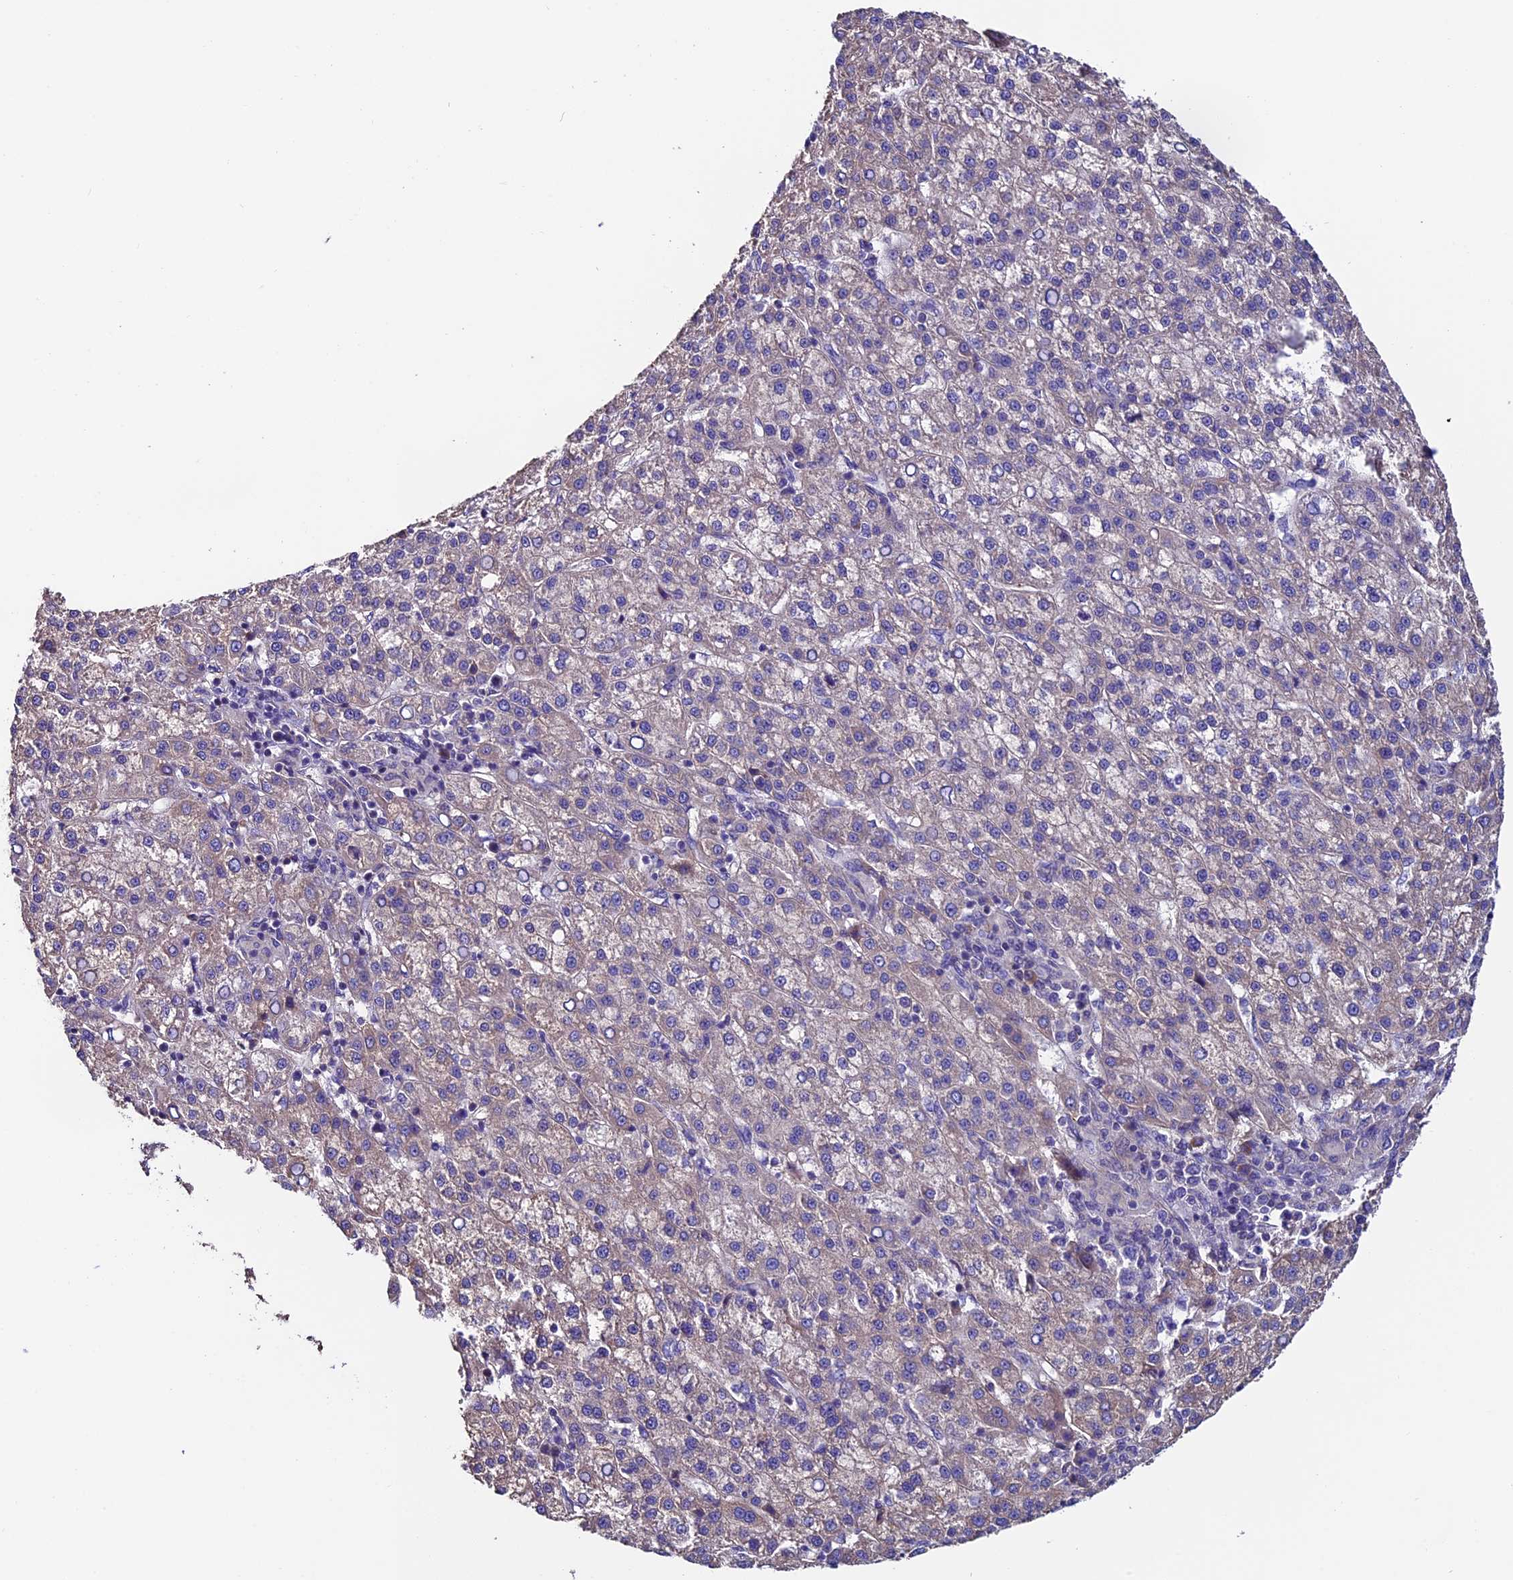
{"staining": {"intensity": "weak", "quantity": "<25%", "location": "cytoplasmic/membranous"}, "tissue": "liver cancer", "cell_type": "Tumor cells", "image_type": "cancer", "snomed": [{"axis": "morphology", "description": "Carcinoma, Hepatocellular, NOS"}, {"axis": "topography", "description": "Liver"}], "caption": "Tumor cells show no significant positivity in liver hepatocellular carcinoma. (DAB (3,3'-diaminobenzidine) immunohistochemistry (IHC), high magnification).", "gene": "COMTD1", "patient": {"sex": "female", "age": 58}}